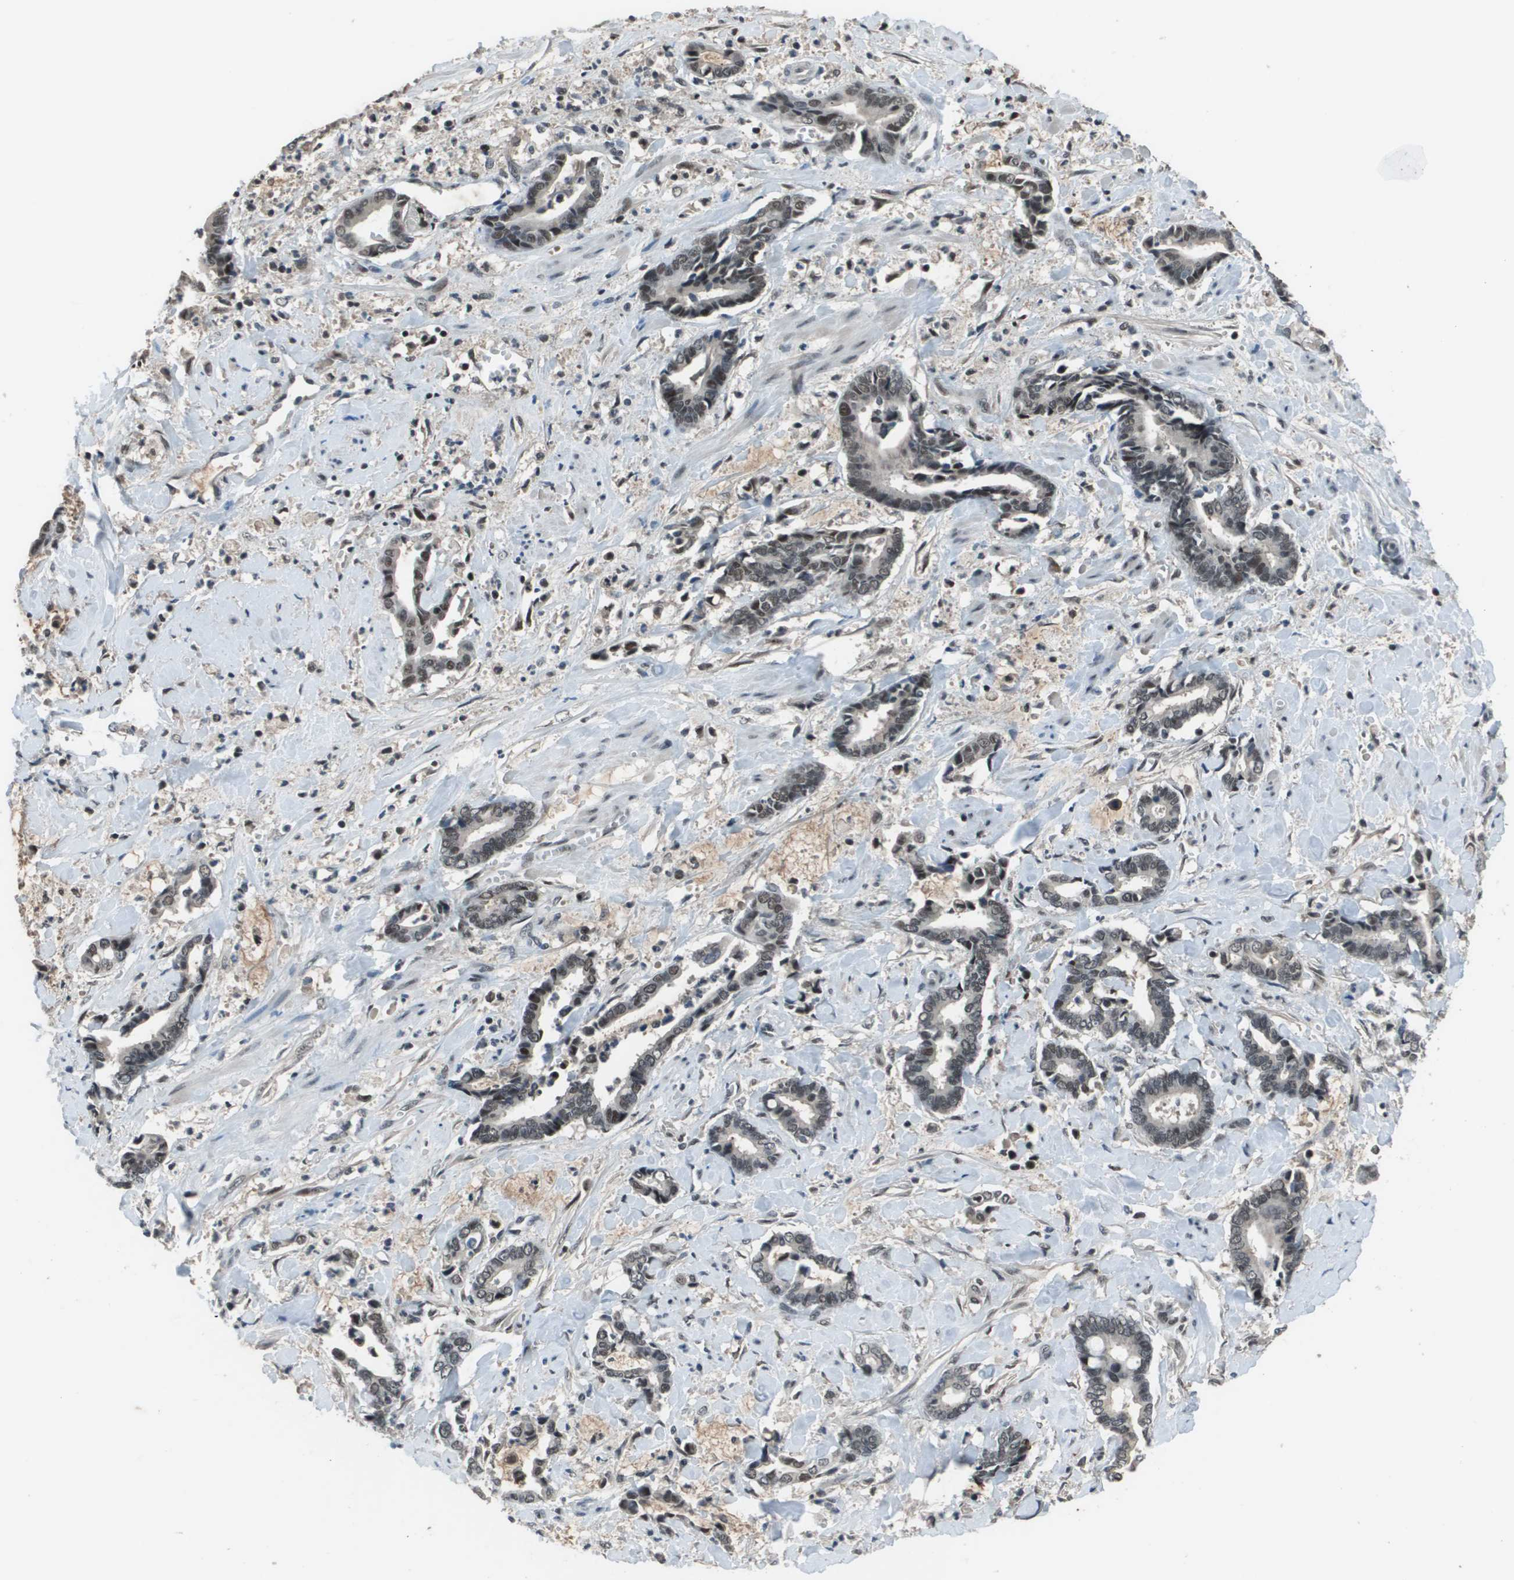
{"staining": {"intensity": "moderate", "quantity": "<25%", "location": "nuclear"}, "tissue": "cervical cancer", "cell_type": "Tumor cells", "image_type": "cancer", "snomed": [{"axis": "morphology", "description": "Adenocarcinoma, NOS"}, {"axis": "topography", "description": "Cervix"}], "caption": "IHC of human cervical cancer reveals low levels of moderate nuclear positivity in about <25% of tumor cells. The staining was performed using DAB, with brown indicating positive protein expression. Nuclei are stained blue with hematoxylin.", "gene": "THRAP3", "patient": {"sex": "female", "age": 44}}